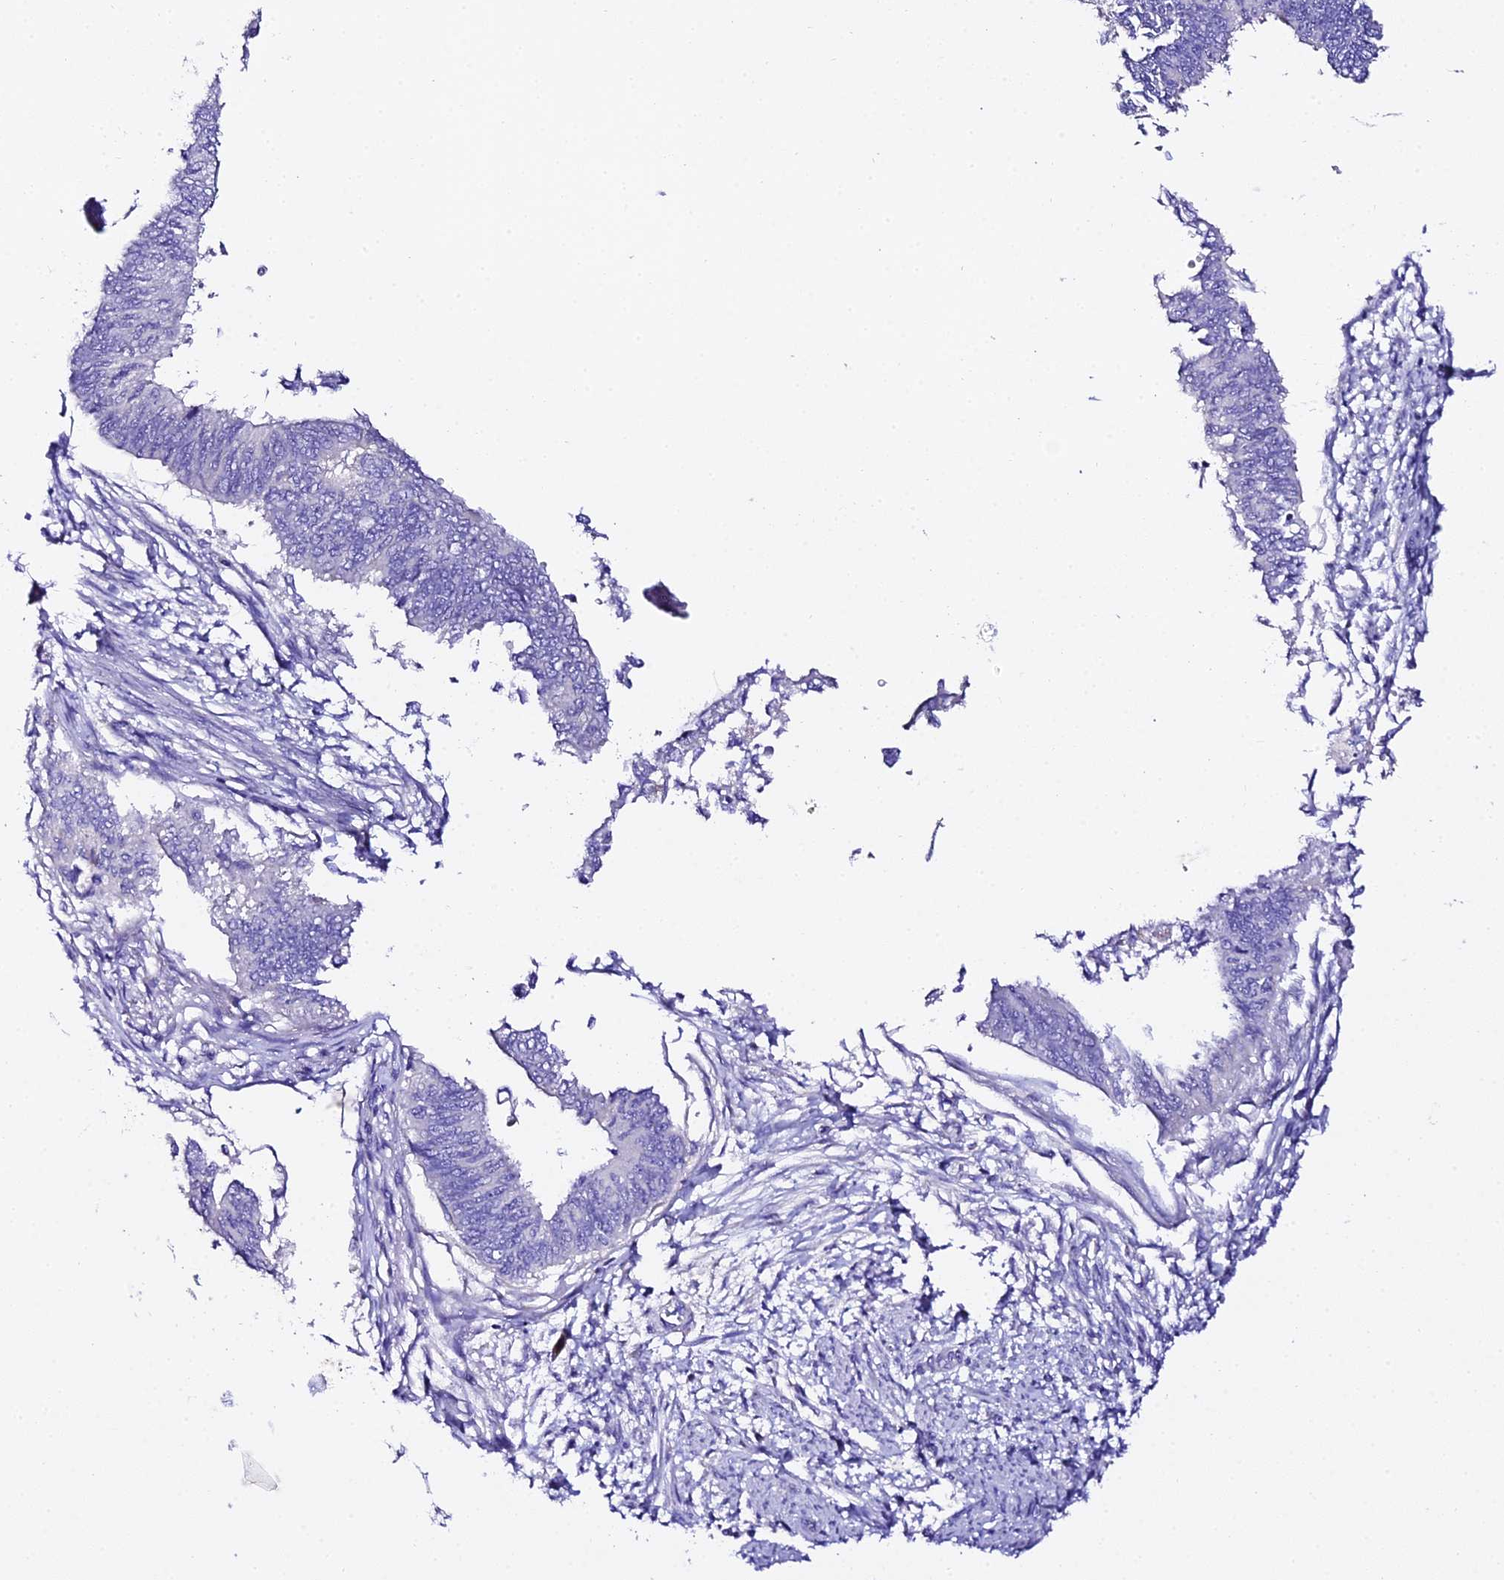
{"staining": {"intensity": "negative", "quantity": "none", "location": "none"}, "tissue": "endometrial cancer", "cell_type": "Tumor cells", "image_type": "cancer", "snomed": [{"axis": "morphology", "description": "Adenocarcinoma, NOS"}, {"axis": "topography", "description": "Endometrium"}], "caption": "Micrograph shows no protein expression in tumor cells of endometrial cancer tissue. The staining was performed using DAB (3,3'-diaminobenzidine) to visualize the protein expression in brown, while the nuclei were stained in blue with hematoxylin (Magnification: 20x).", "gene": "TMEM117", "patient": {"sex": "female", "age": 68}}